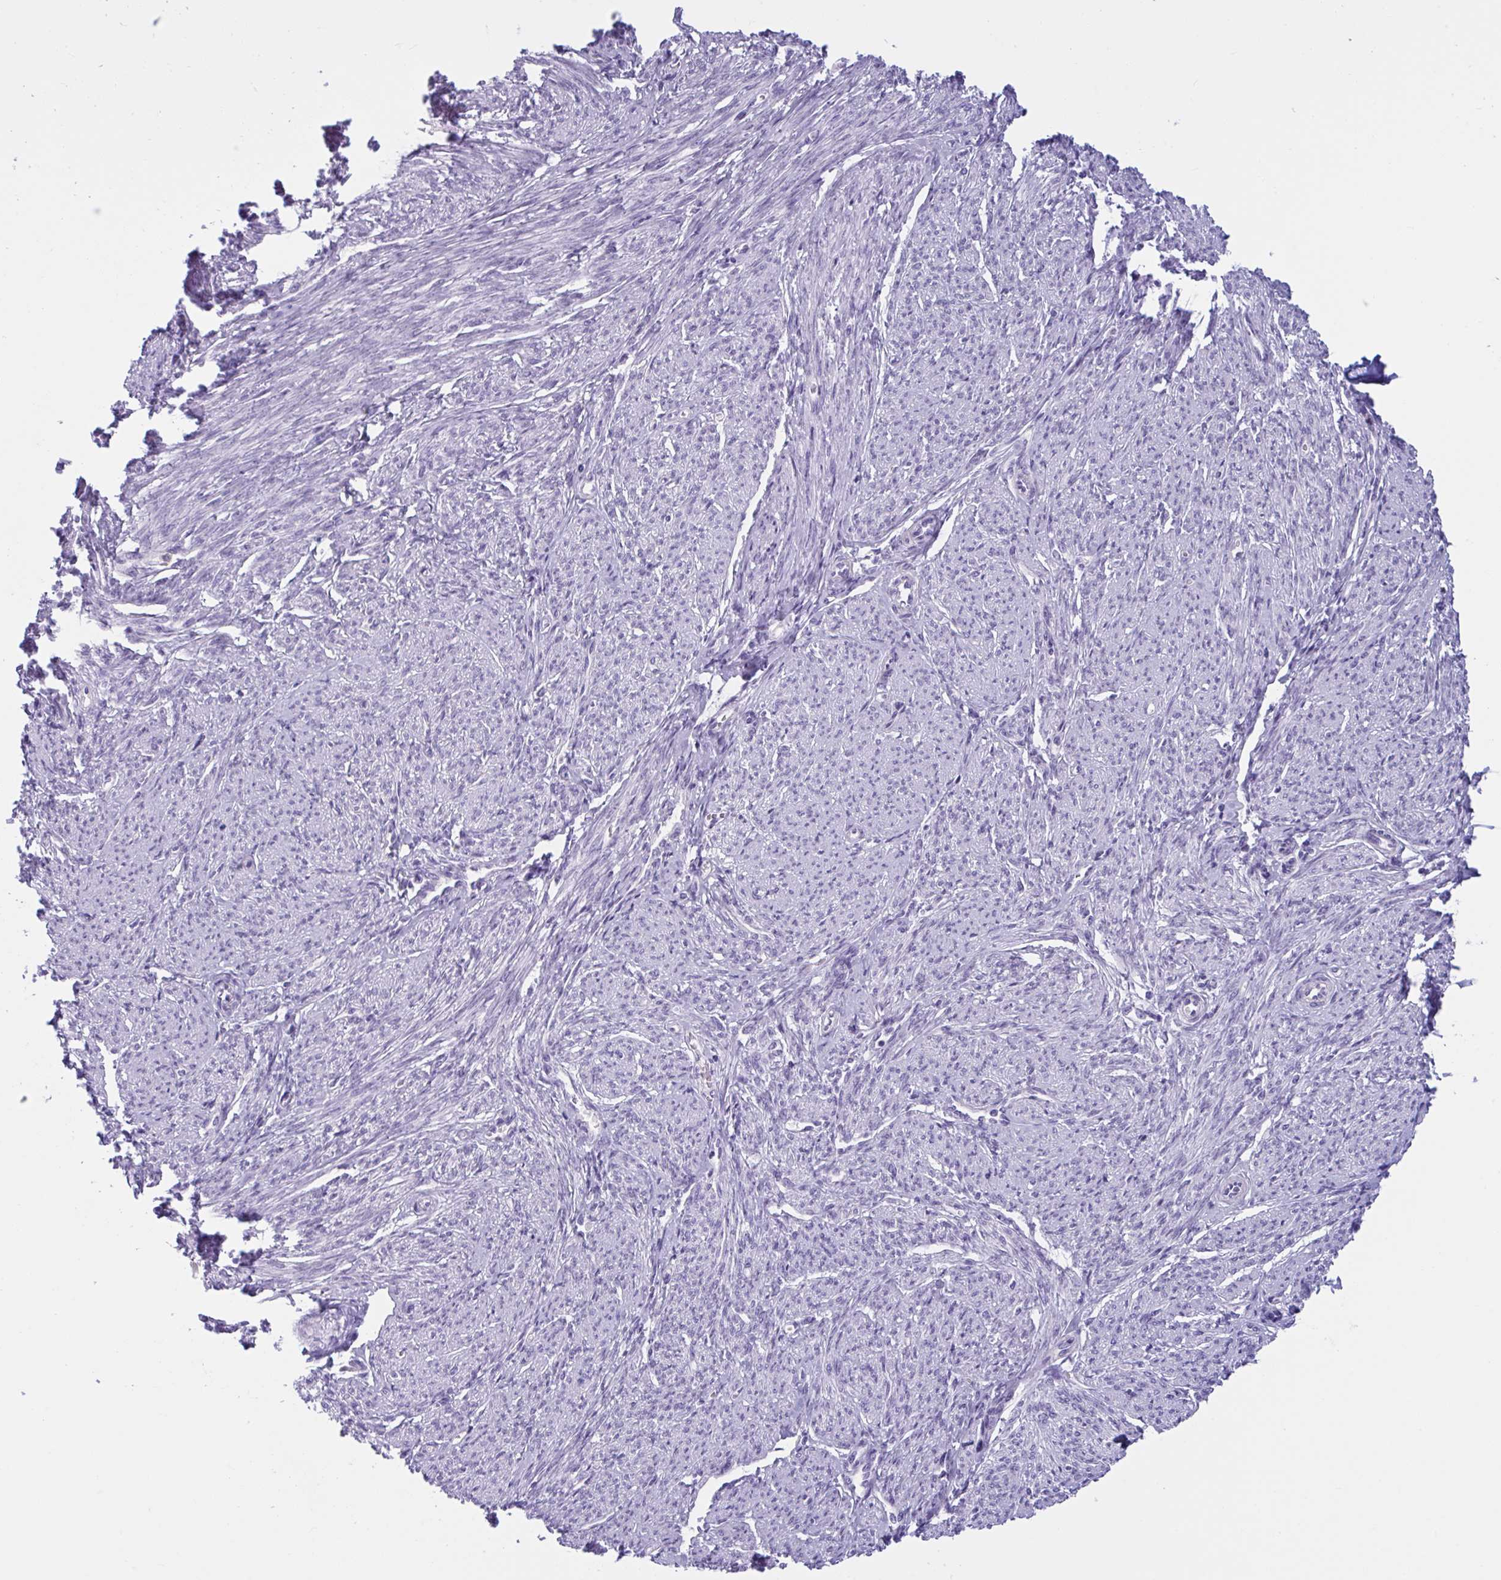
{"staining": {"intensity": "negative", "quantity": "none", "location": "none"}, "tissue": "smooth muscle", "cell_type": "Smooth muscle cells", "image_type": "normal", "snomed": [{"axis": "morphology", "description": "Normal tissue, NOS"}, {"axis": "topography", "description": "Smooth muscle"}], "caption": "IHC of benign smooth muscle shows no expression in smooth muscle cells.", "gene": "WNT9B", "patient": {"sex": "female", "age": 65}}